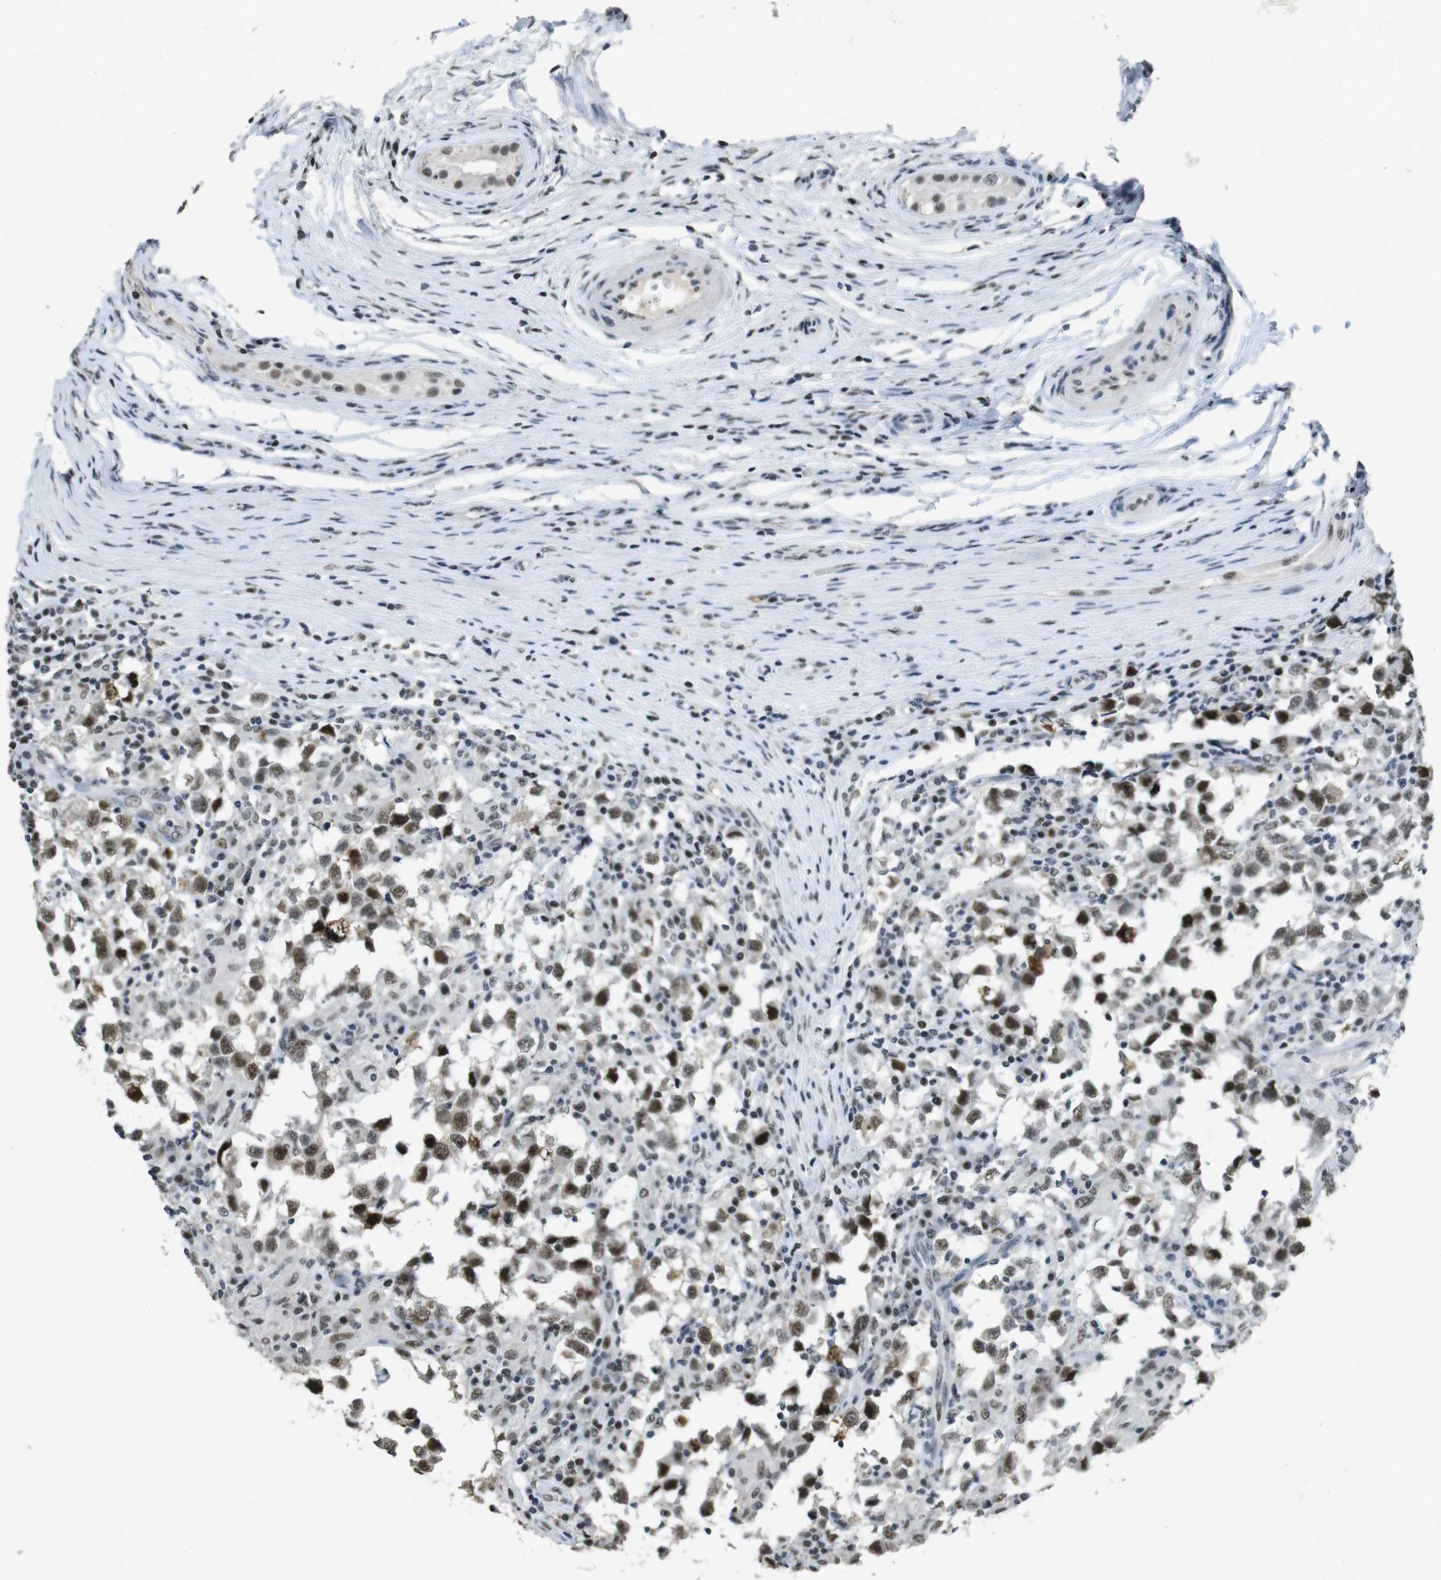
{"staining": {"intensity": "moderate", "quantity": ">75%", "location": "nuclear"}, "tissue": "testis cancer", "cell_type": "Tumor cells", "image_type": "cancer", "snomed": [{"axis": "morphology", "description": "Carcinoma, Embryonal, NOS"}, {"axis": "topography", "description": "Testis"}], "caption": "Human embryonal carcinoma (testis) stained with a protein marker shows moderate staining in tumor cells.", "gene": "CSNK2B", "patient": {"sex": "male", "age": 21}}